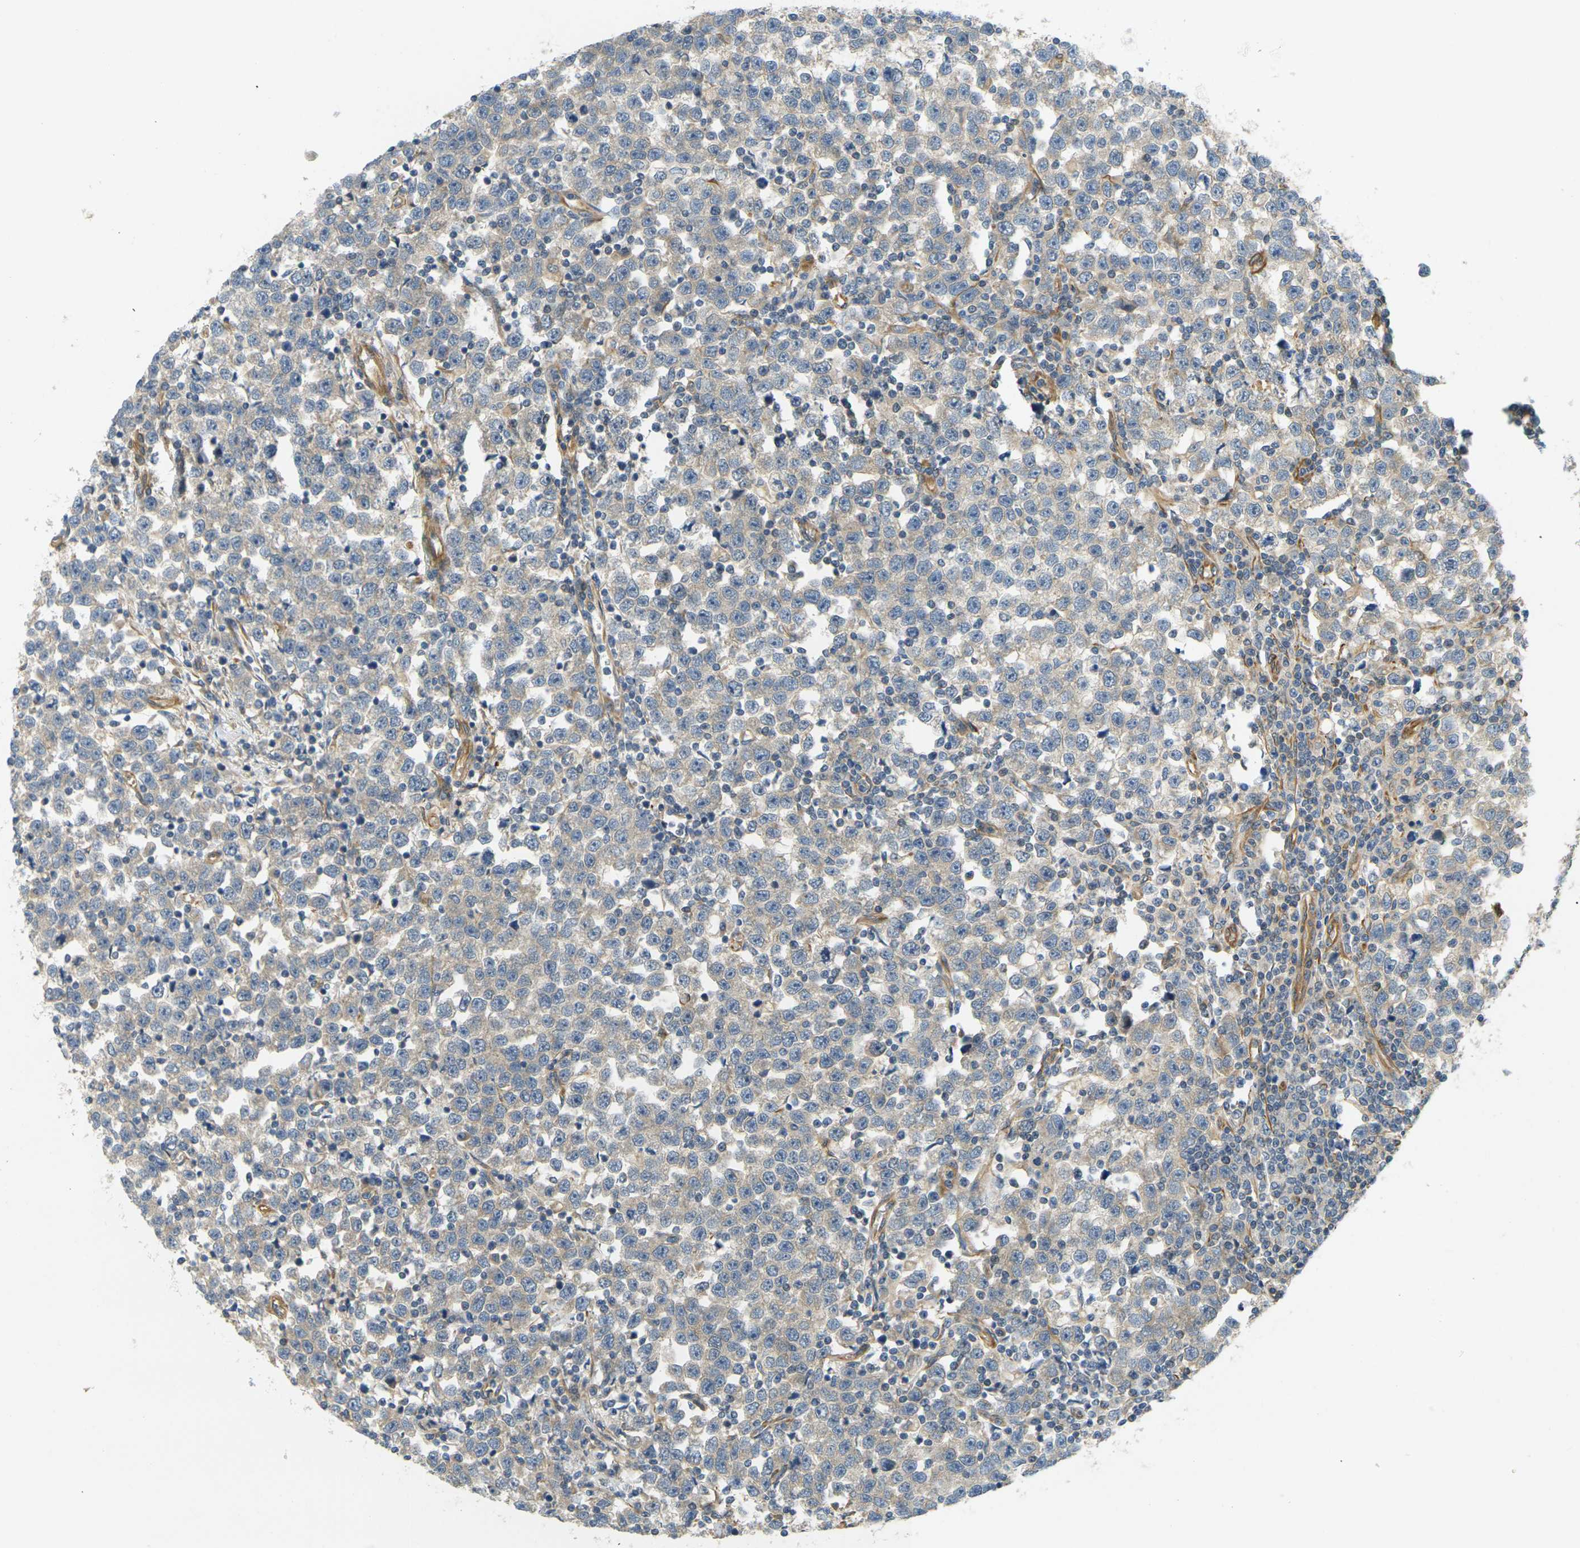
{"staining": {"intensity": "negative", "quantity": "none", "location": "none"}, "tissue": "testis cancer", "cell_type": "Tumor cells", "image_type": "cancer", "snomed": [{"axis": "morphology", "description": "Seminoma, NOS"}, {"axis": "topography", "description": "Testis"}], "caption": "Tumor cells show no significant protein expression in testis seminoma. (DAB IHC, high magnification).", "gene": "CYTH3", "patient": {"sex": "male", "age": 43}}